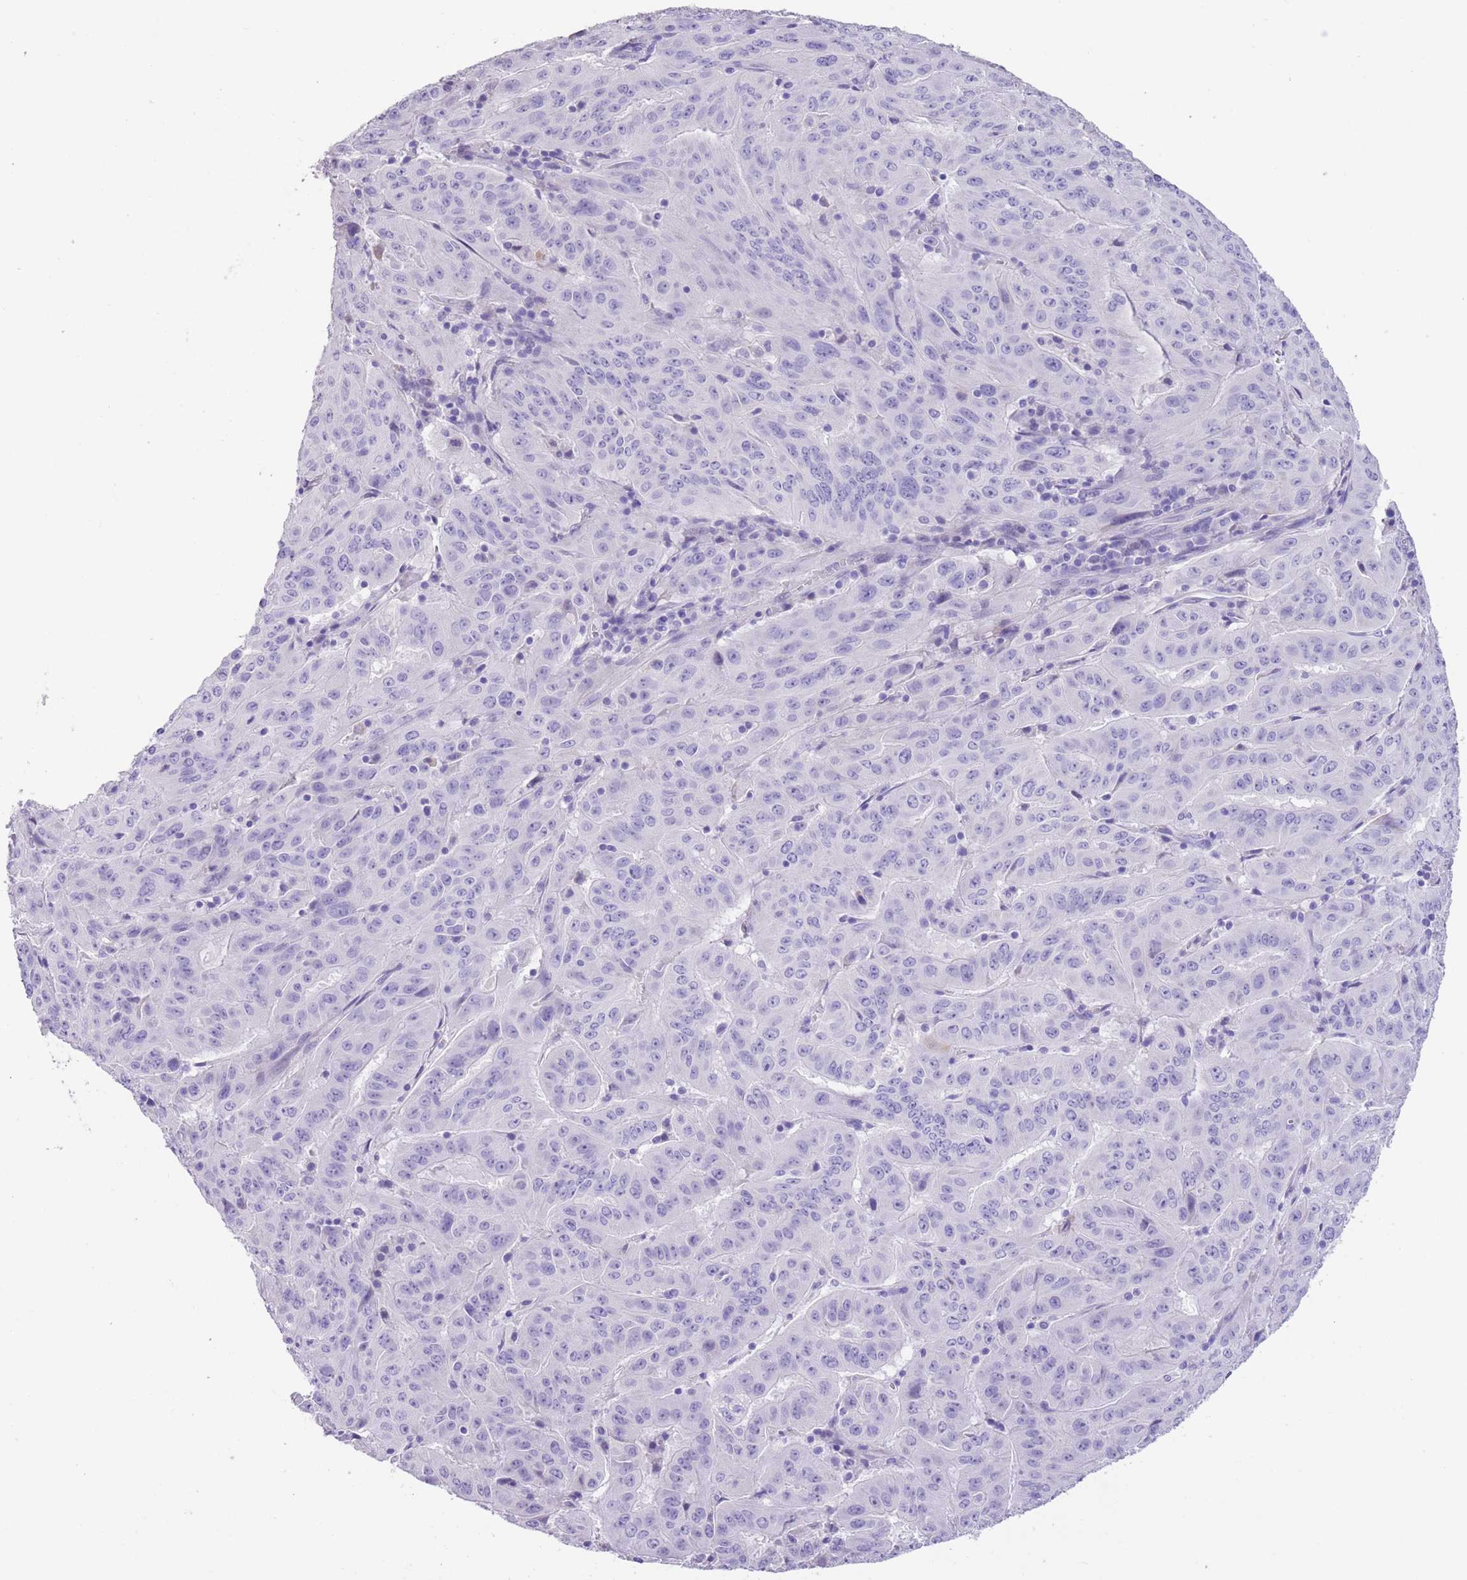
{"staining": {"intensity": "negative", "quantity": "none", "location": "none"}, "tissue": "pancreatic cancer", "cell_type": "Tumor cells", "image_type": "cancer", "snomed": [{"axis": "morphology", "description": "Adenocarcinoma, NOS"}, {"axis": "topography", "description": "Pancreas"}], "caption": "Tumor cells show no significant protein positivity in pancreatic cancer (adenocarcinoma). (Immunohistochemistry (ihc), brightfield microscopy, high magnification).", "gene": "RAI2", "patient": {"sex": "male", "age": 63}}